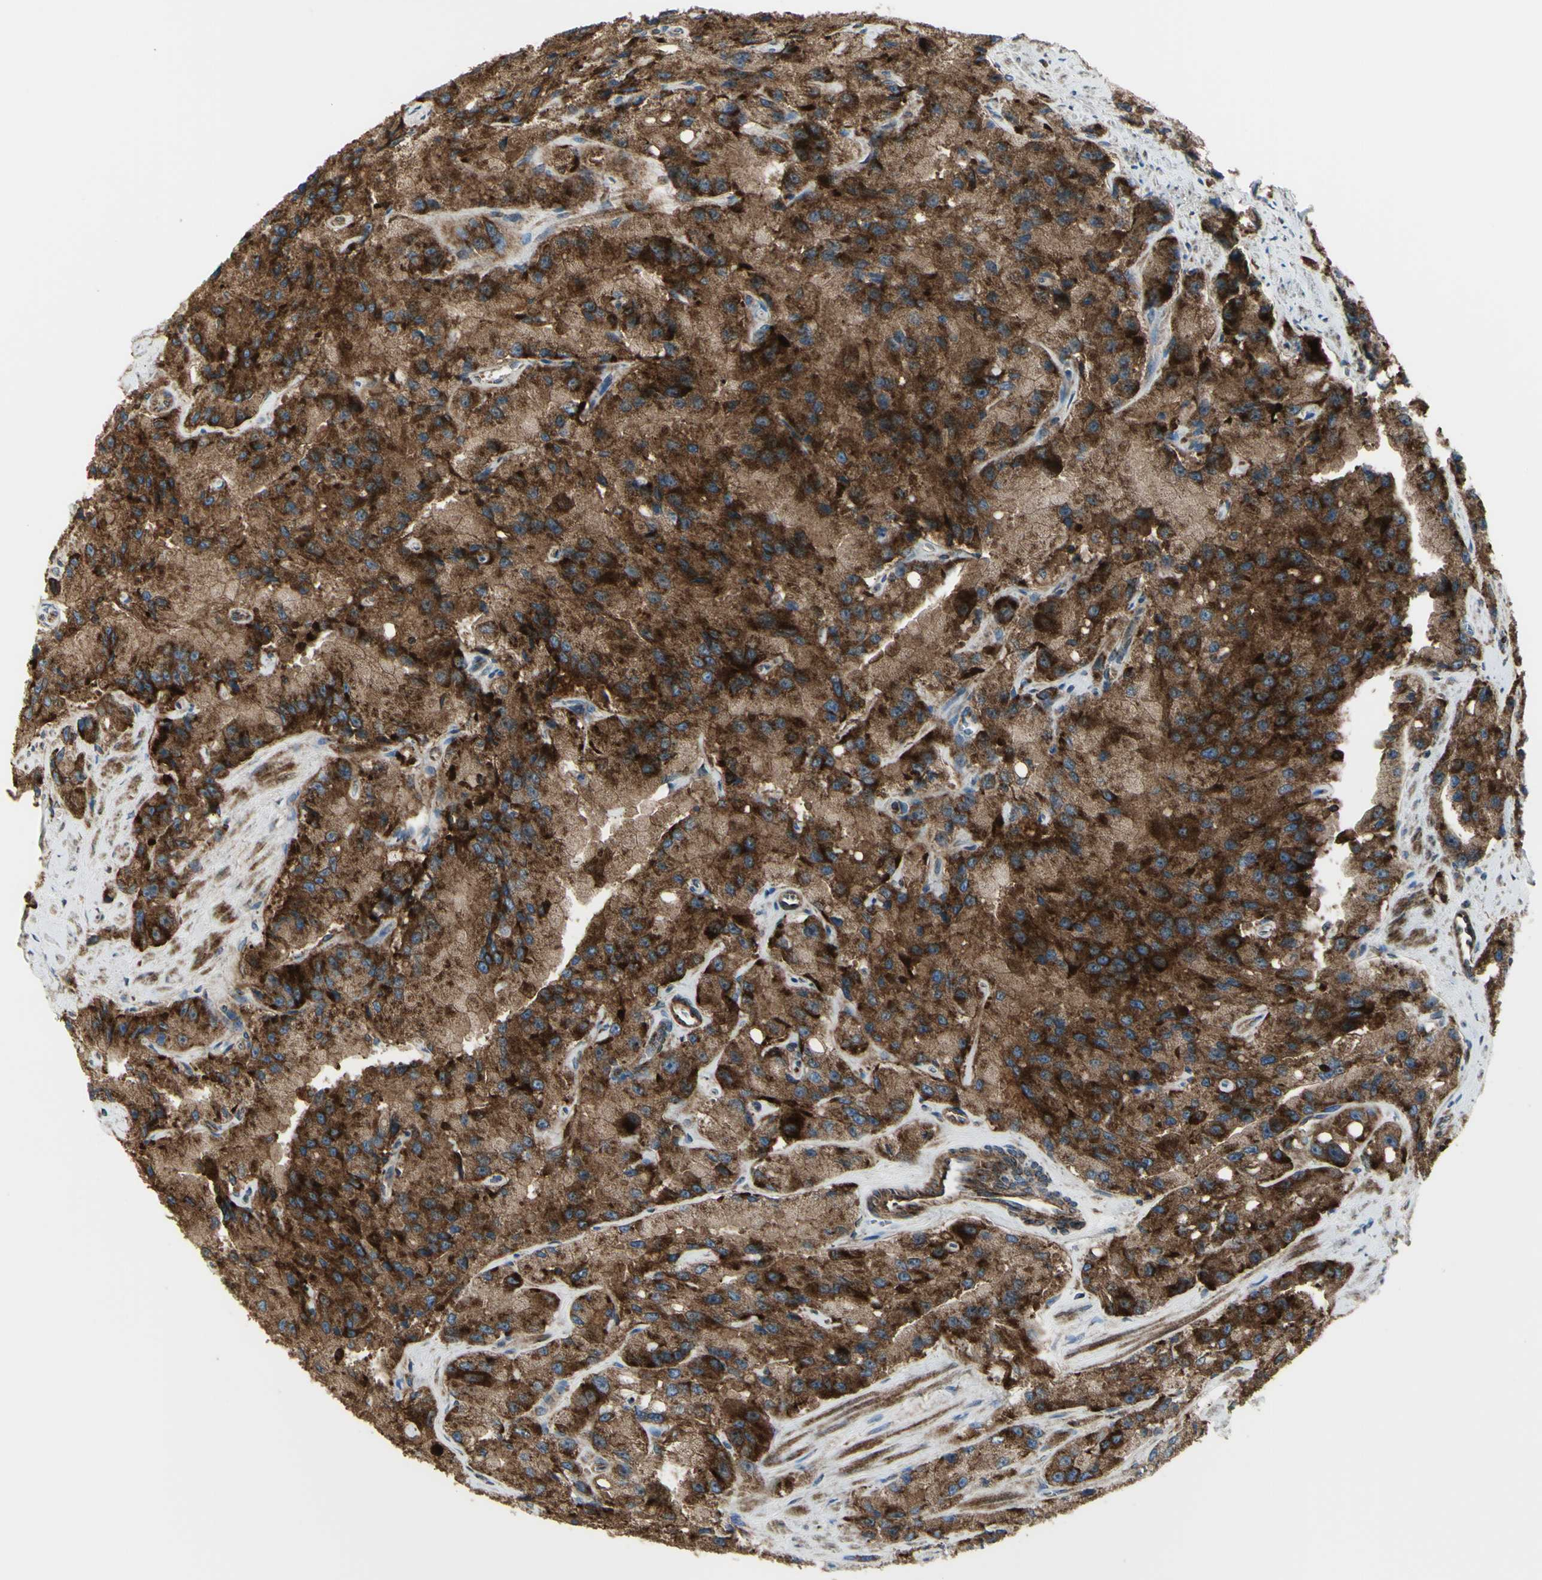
{"staining": {"intensity": "strong", "quantity": ">75%", "location": "cytoplasmic/membranous"}, "tissue": "prostate cancer", "cell_type": "Tumor cells", "image_type": "cancer", "snomed": [{"axis": "morphology", "description": "Adenocarcinoma, High grade"}, {"axis": "topography", "description": "Prostate"}], "caption": "This histopathology image exhibits adenocarcinoma (high-grade) (prostate) stained with immunohistochemistry (IHC) to label a protein in brown. The cytoplasmic/membranous of tumor cells show strong positivity for the protein. Nuclei are counter-stained blue.", "gene": "NAPA", "patient": {"sex": "male", "age": 58}}